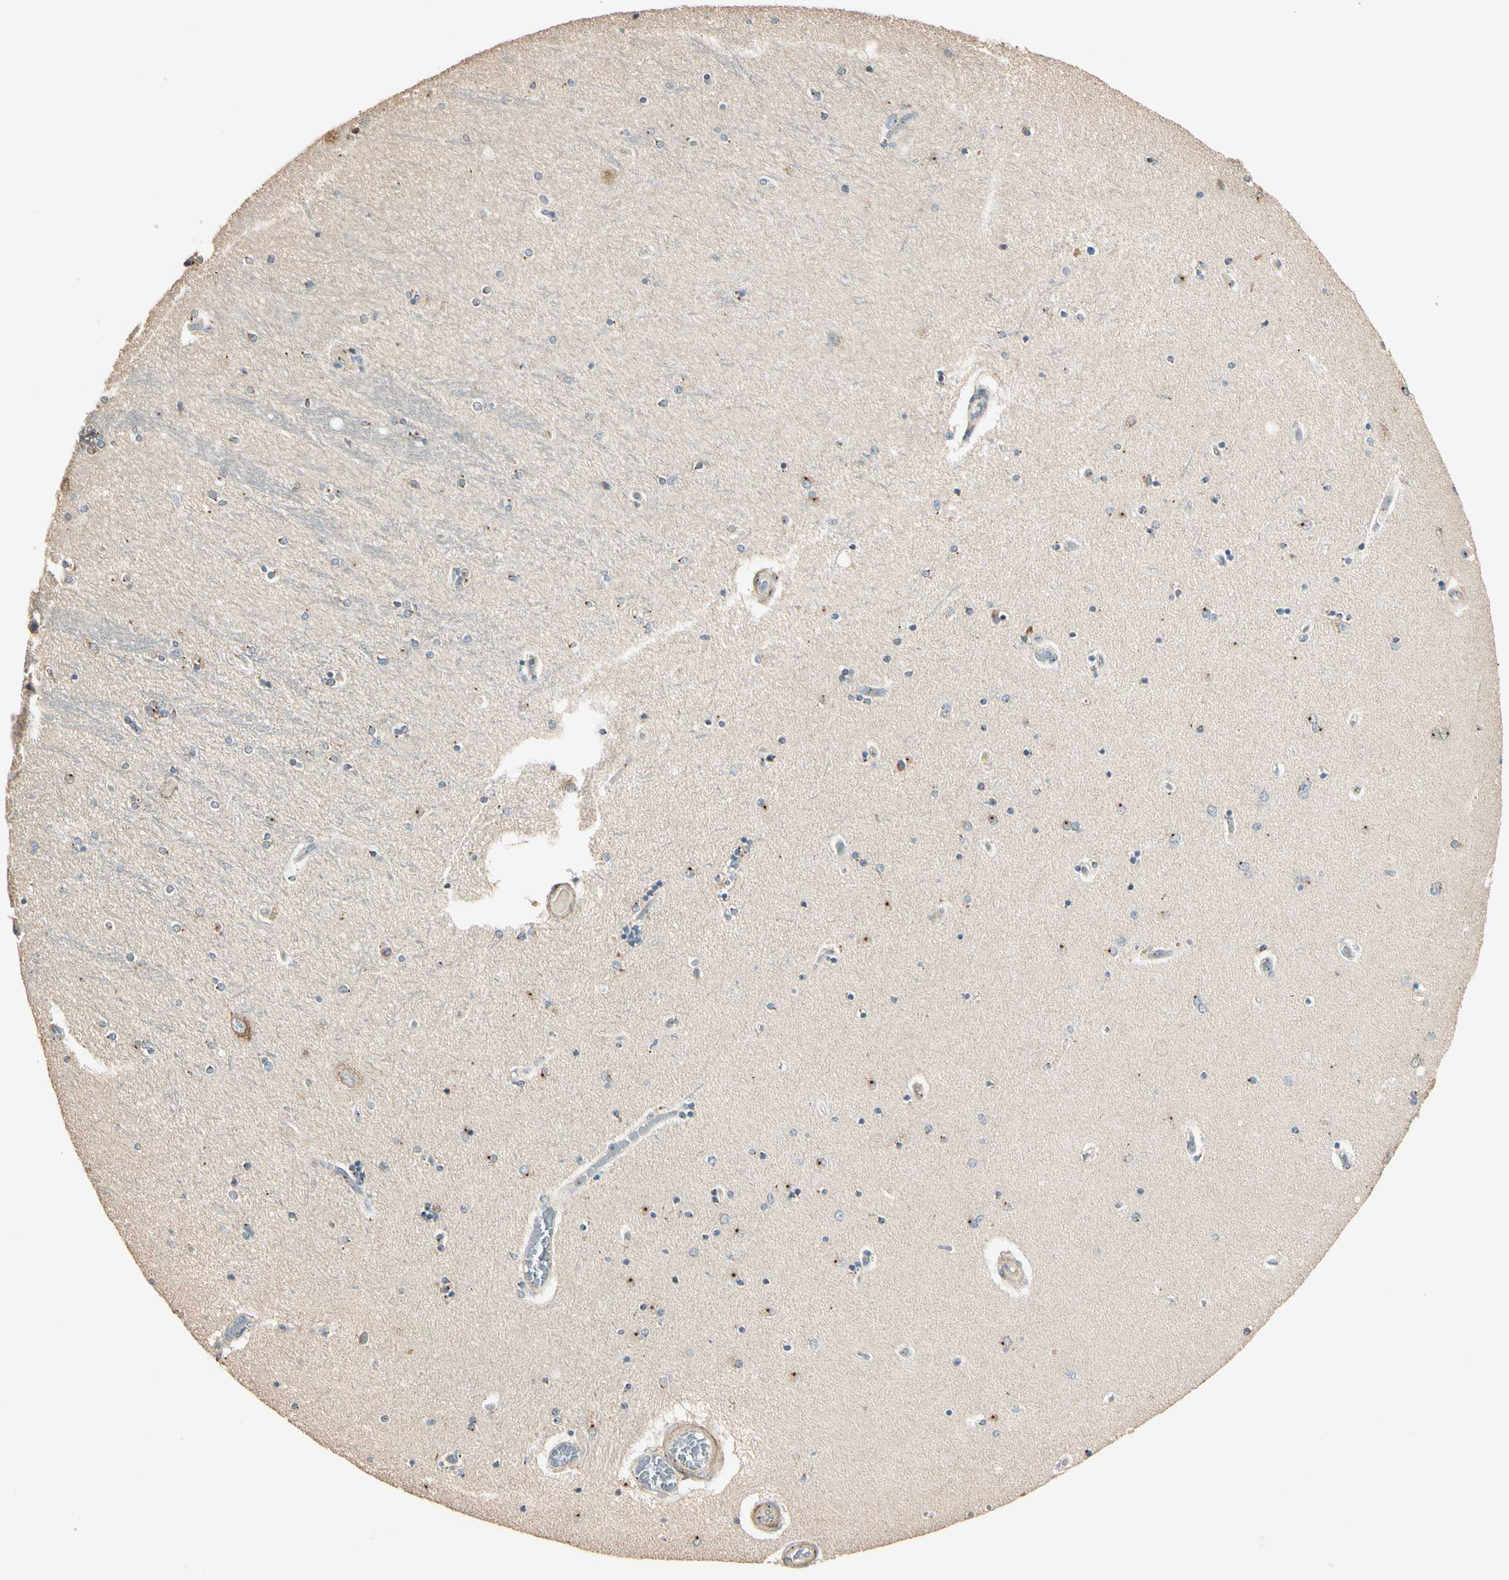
{"staining": {"intensity": "moderate", "quantity": "25%-75%", "location": "cytoplasmic/membranous"}, "tissue": "hippocampus", "cell_type": "Glial cells", "image_type": "normal", "snomed": [{"axis": "morphology", "description": "Normal tissue, NOS"}, {"axis": "topography", "description": "Hippocampus"}], "caption": "IHC histopathology image of unremarkable hippocampus: human hippocampus stained using immunohistochemistry exhibits medium levels of moderate protein expression localized specifically in the cytoplasmic/membranous of glial cells, appearing as a cytoplasmic/membranous brown color.", "gene": "AKAP9", "patient": {"sex": "female", "age": 54}}